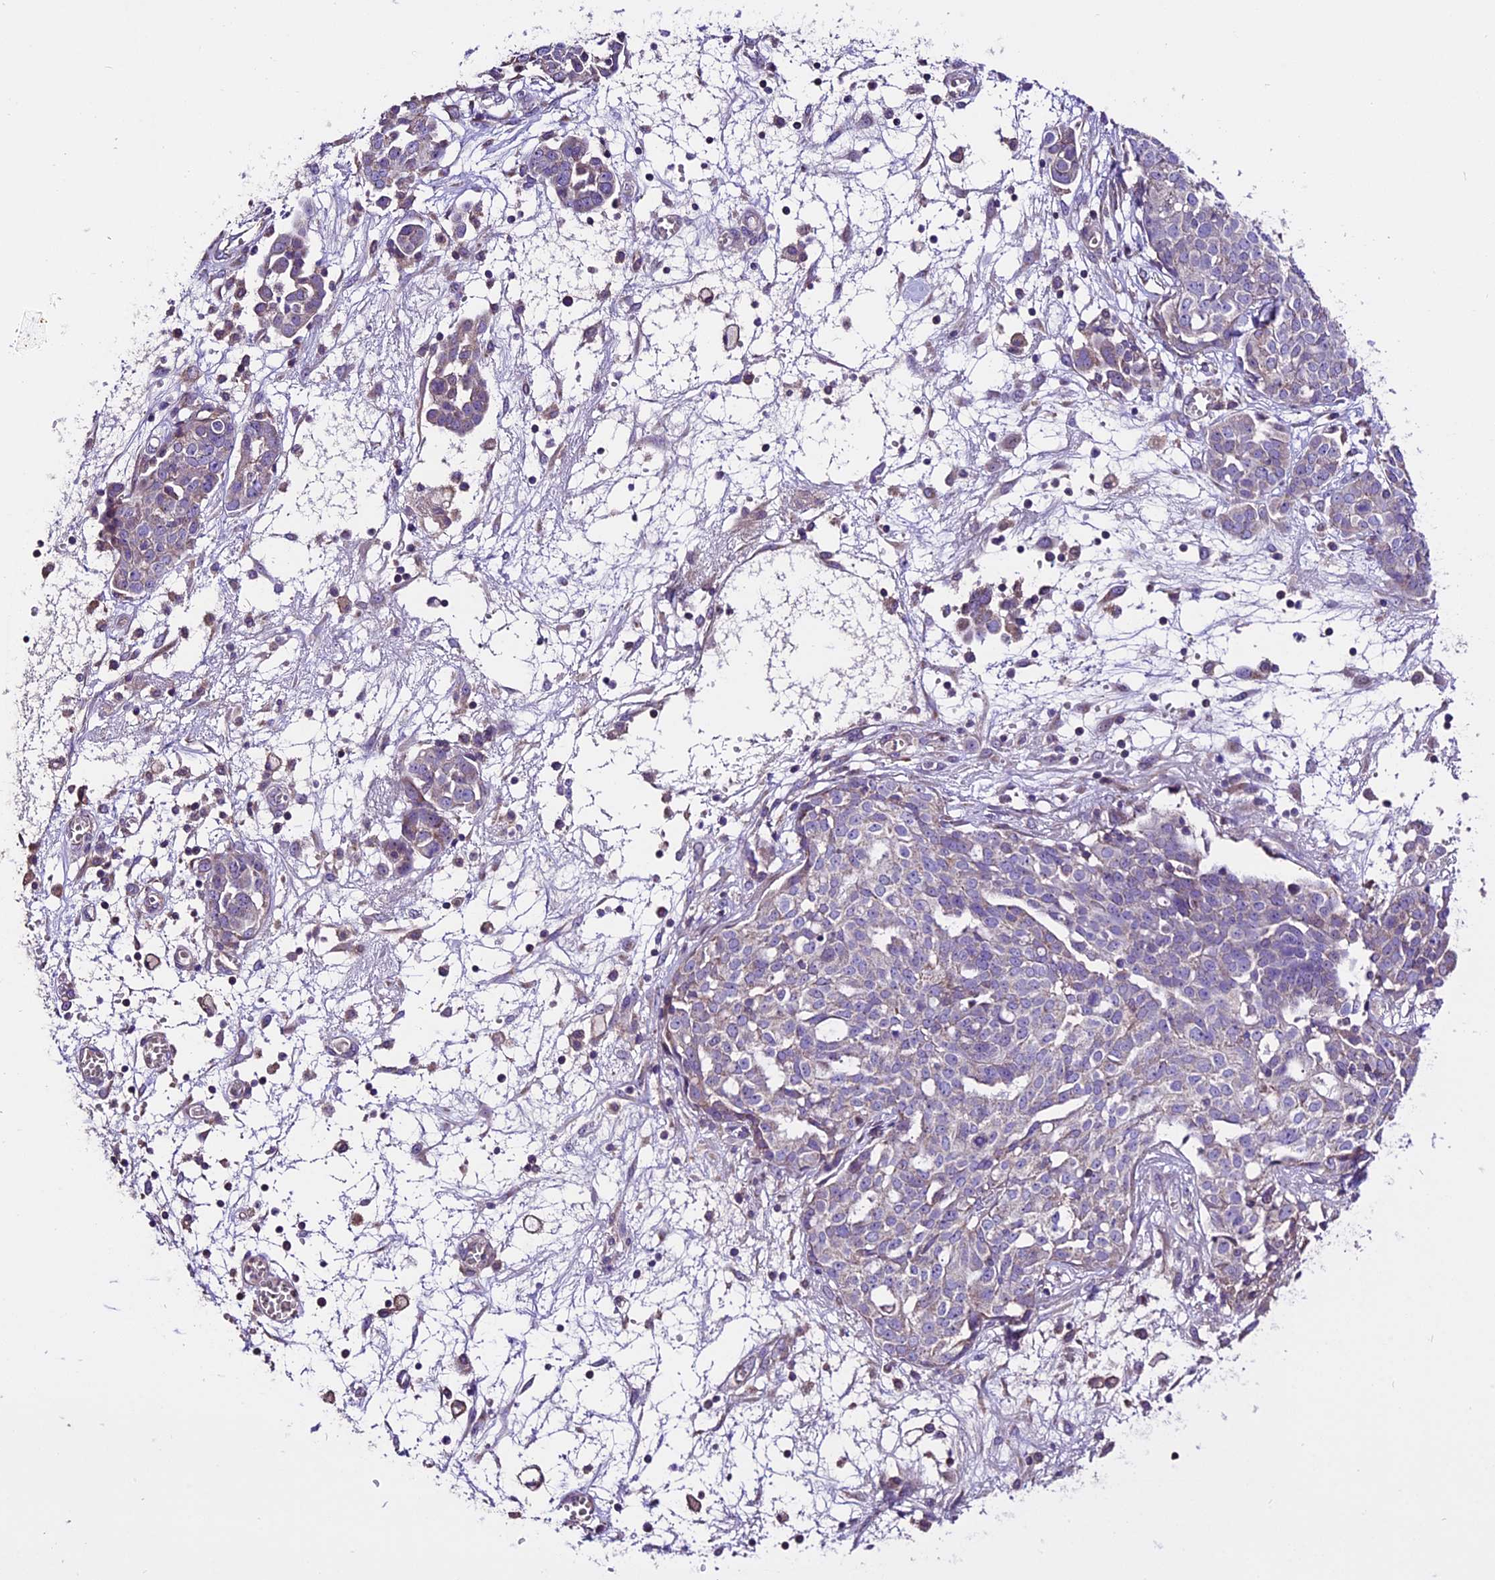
{"staining": {"intensity": "negative", "quantity": "none", "location": "none"}, "tissue": "ovarian cancer", "cell_type": "Tumor cells", "image_type": "cancer", "snomed": [{"axis": "morphology", "description": "Cystadenocarcinoma, serous, NOS"}, {"axis": "topography", "description": "Soft tissue"}, {"axis": "topography", "description": "Ovary"}], "caption": "The photomicrograph exhibits no staining of tumor cells in ovarian cancer.", "gene": "DDX28", "patient": {"sex": "female", "age": 57}}